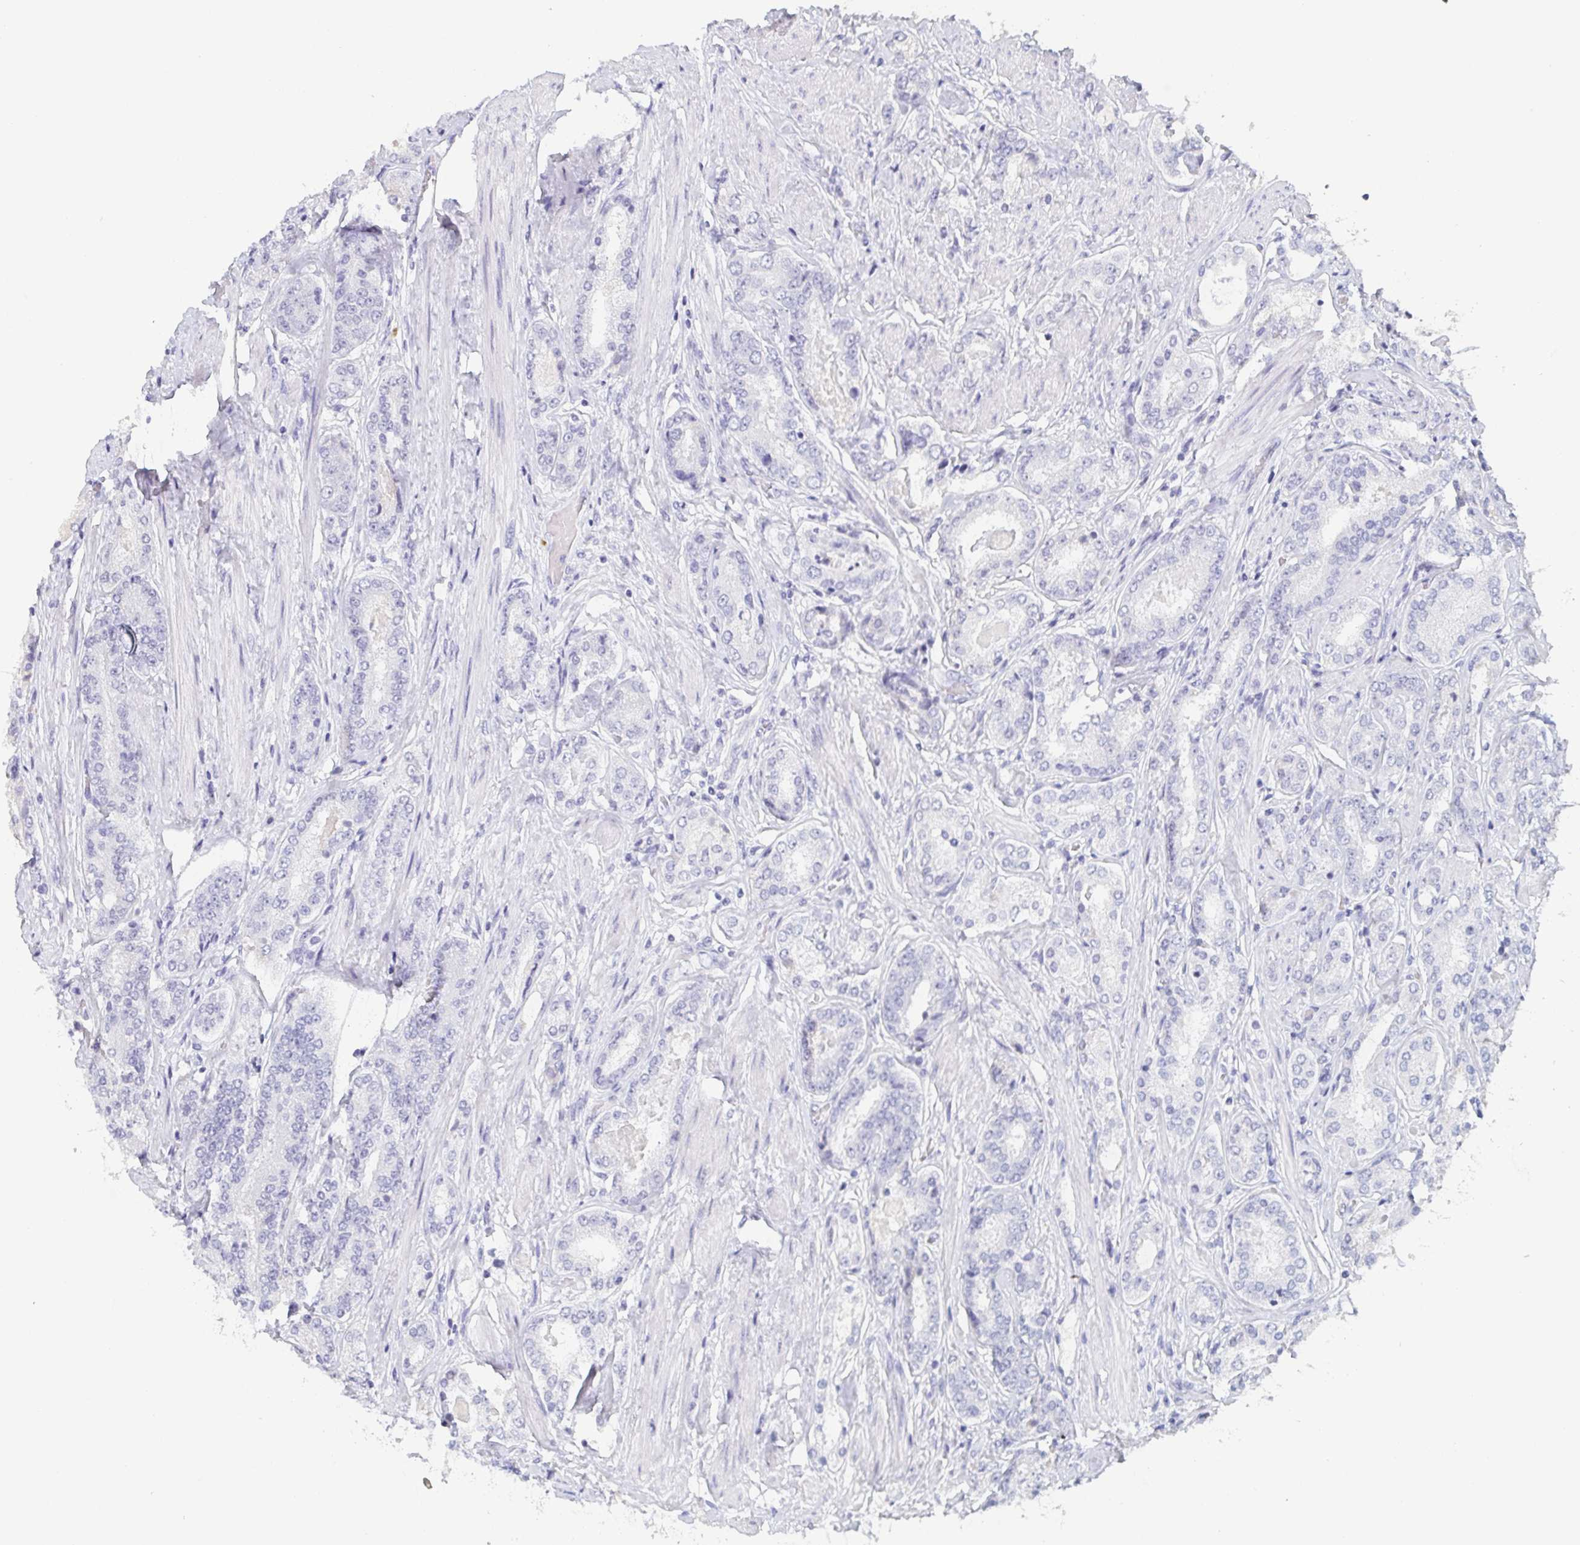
{"staining": {"intensity": "negative", "quantity": "none", "location": "none"}, "tissue": "prostate cancer", "cell_type": "Tumor cells", "image_type": "cancer", "snomed": [{"axis": "morphology", "description": "Adenocarcinoma, High grade"}, {"axis": "topography", "description": "Prostate"}], "caption": "High magnification brightfield microscopy of prostate cancer (adenocarcinoma (high-grade)) stained with DAB (3,3'-diaminobenzidine) (brown) and counterstained with hematoxylin (blue): tumor cells show no significant staining. (DAB (3,3'-diaminobenzidine) IHC with hematoxylin counter stain).", "gene": "ITLN1", "patient": {"sex": "male", "age": 63}}